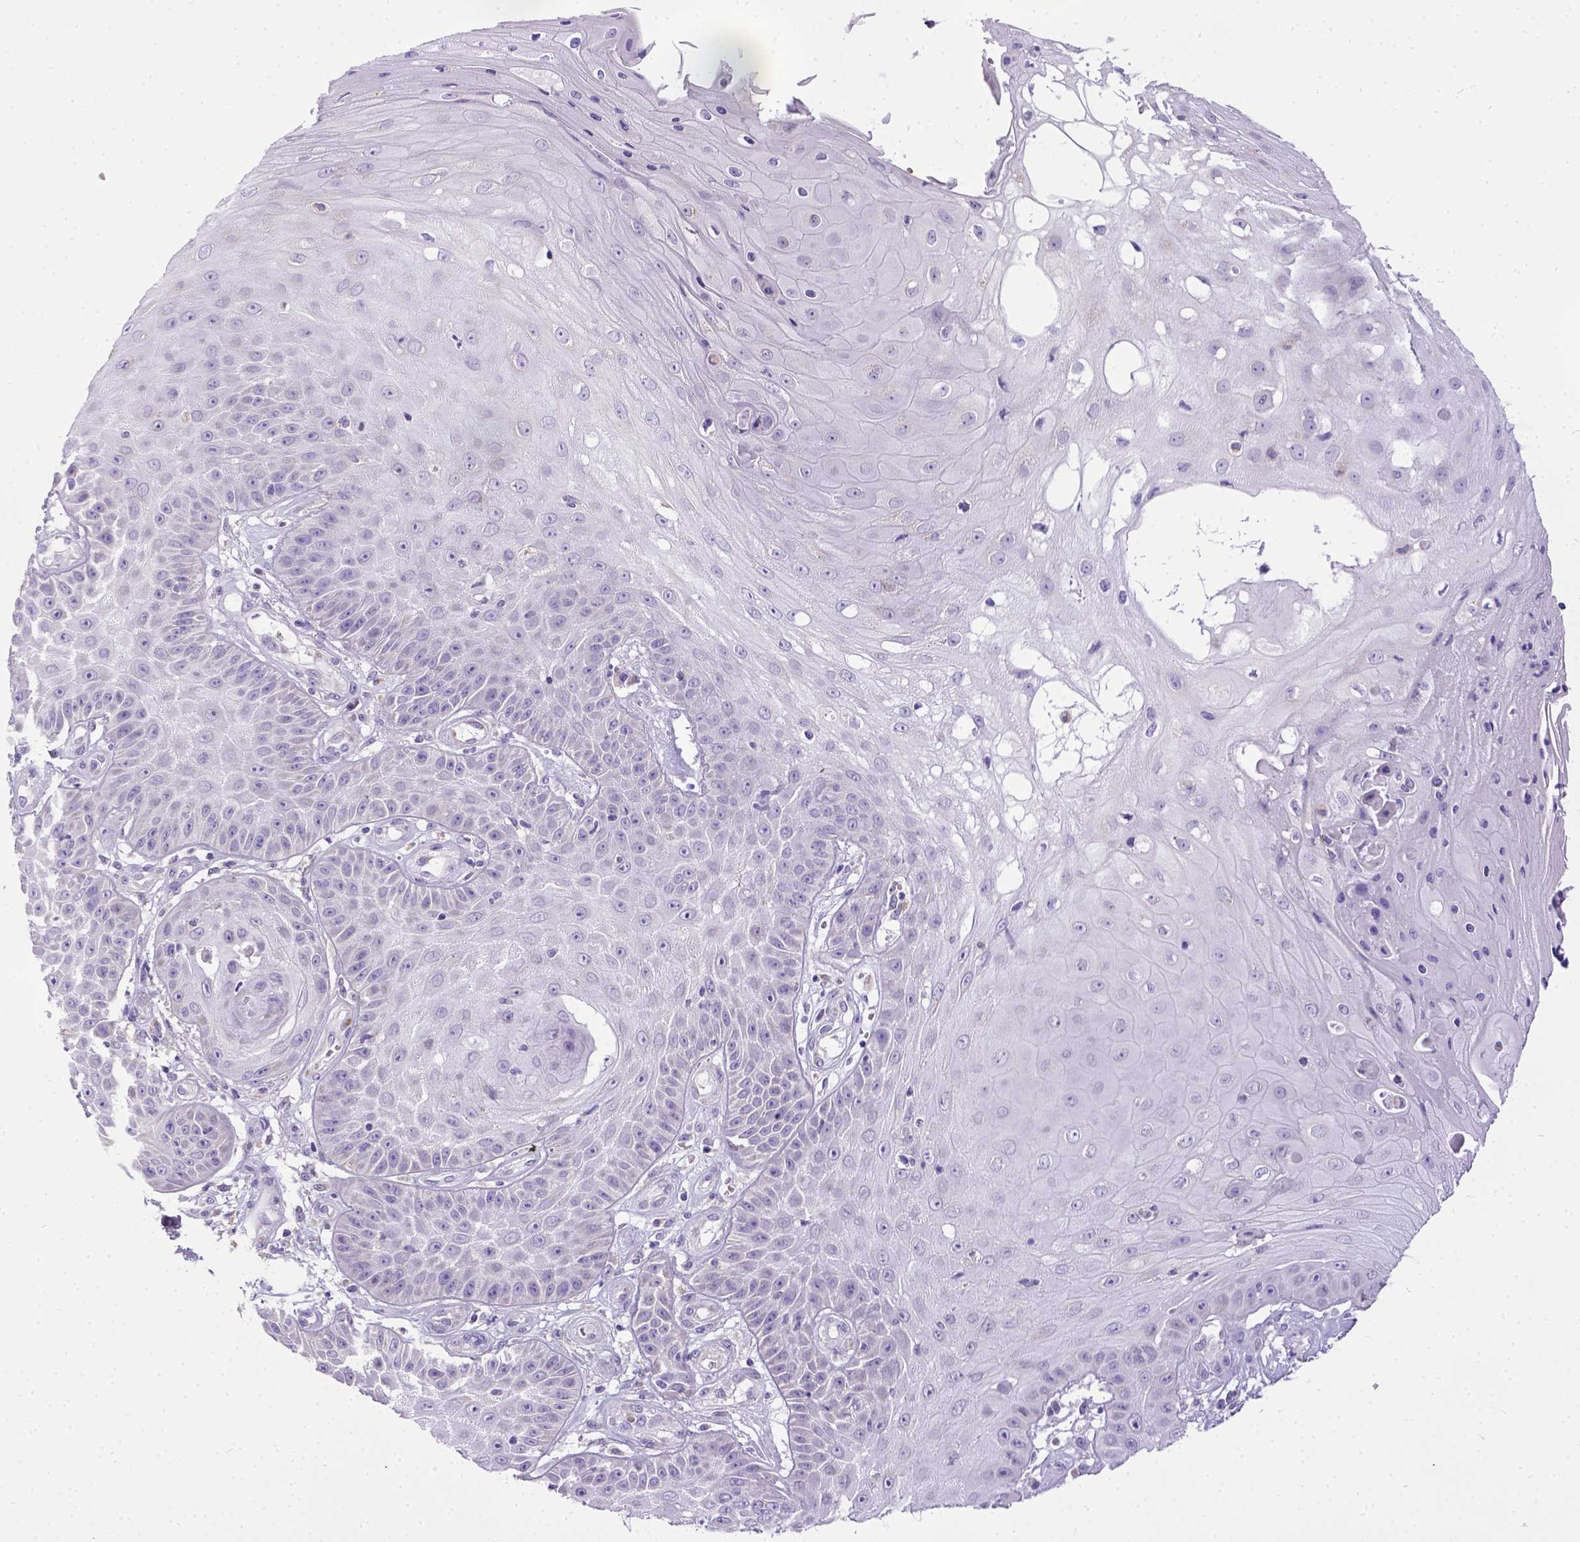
{"staining": {"intensity": "negative", "quantity": "none", "location": "none"}, "tissue": "skin cancer", "cell_type": "Tumor cells", "image_type": "cancer", "snomed": [{"axis": "morphology", "description": "Squamous cell carcinoma, NOS"}, {"axis": "topography", "description": "Skin"}], "caption": "Tumor cells are negative for protein expression in human squamous cell carcinoma (skin).", "gene": "SPEF1", "patient": {"sex": "male", "age": 70}}